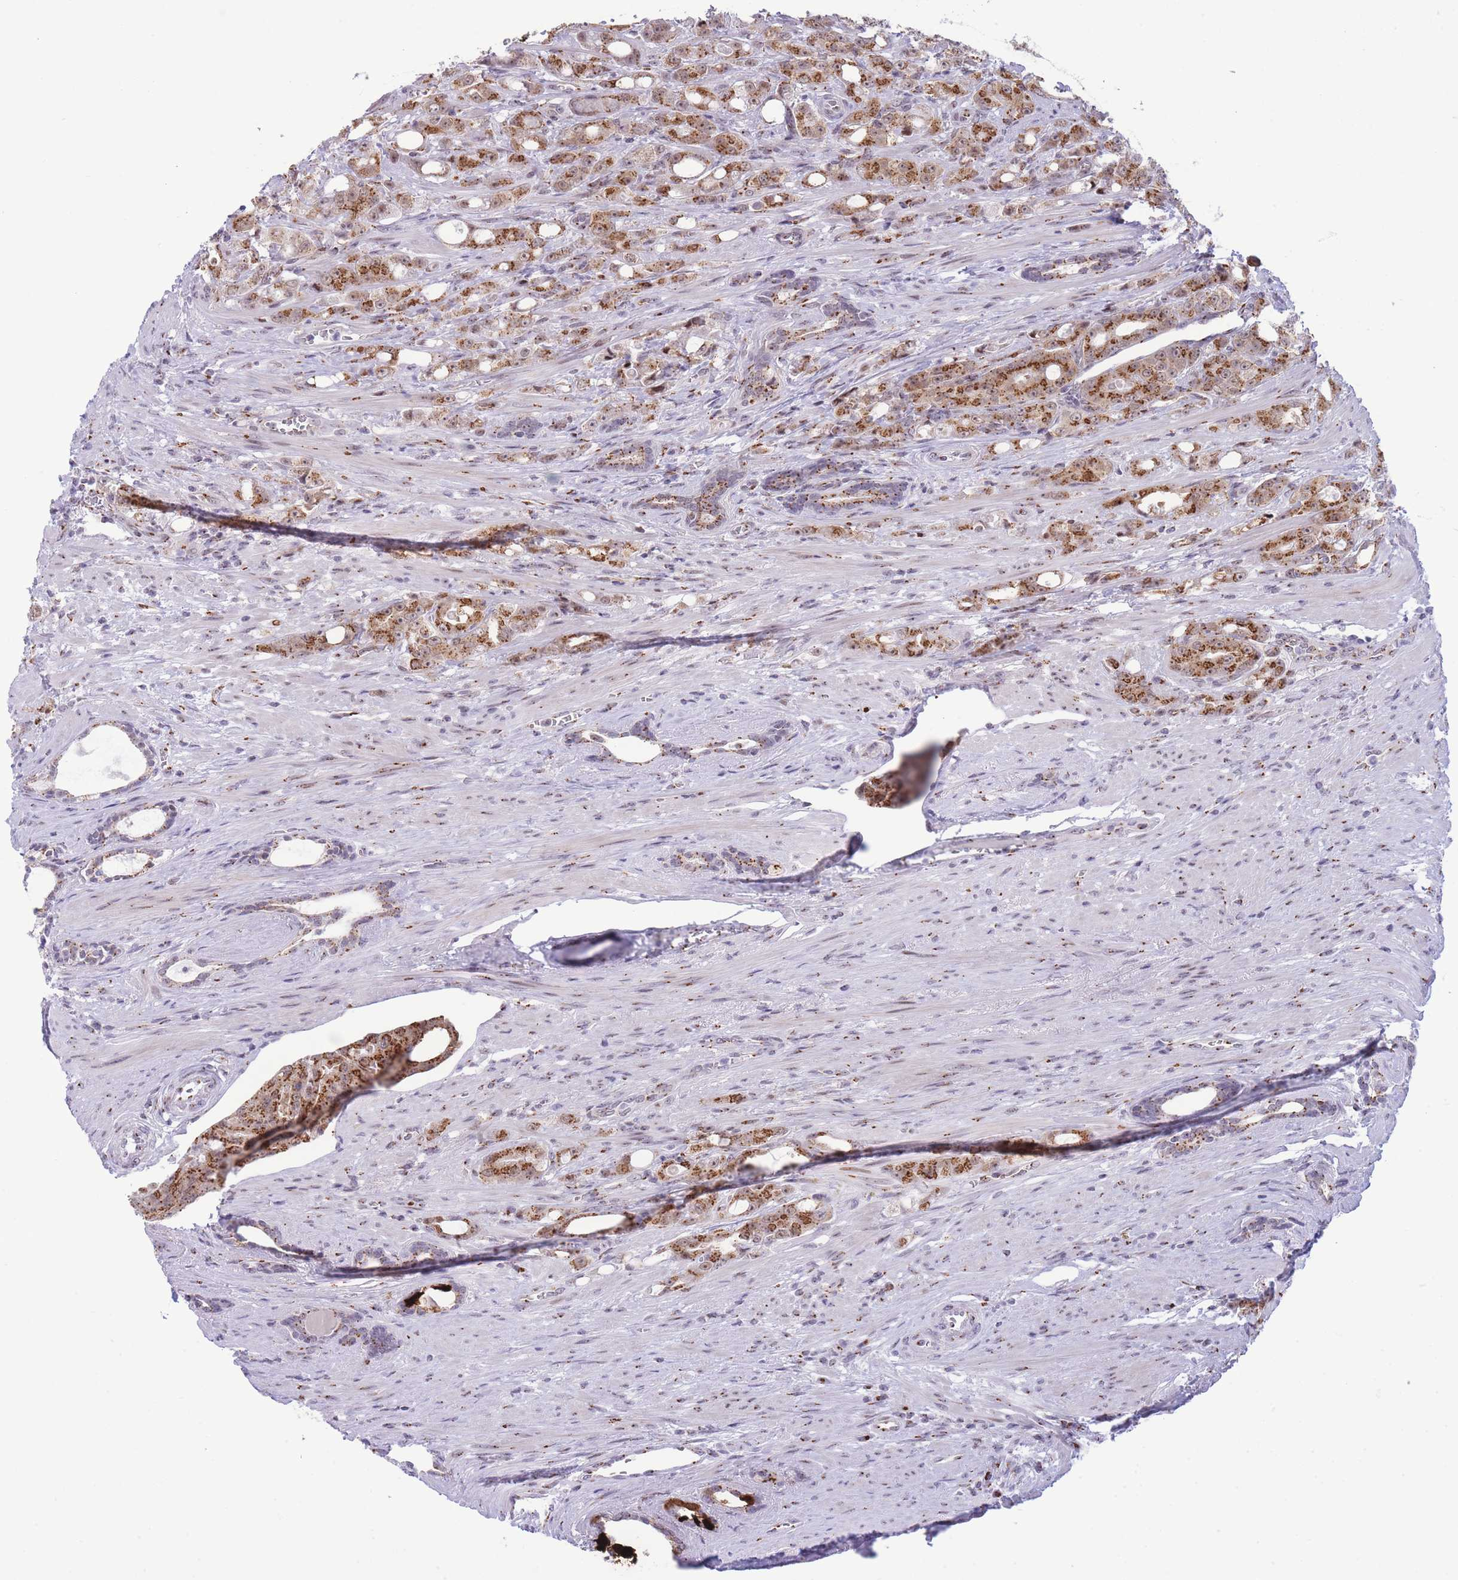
{"staining": {"intensity": "strong", "quantity": ">75%", "location": "cytoplasmic/membranous"}, "tissue": "prostate cancer", "cell_type": "Tumor cells", "image_type": "cancer", "snomed": [{"axis": "morphology", "description": "Adenocarcinoma, High grade"}, {"axis": "topography", "description": "Prostate"}], "caption": "Immunohistochemical staining of prostate cancer exhibits strong cytoplasmic/membranous protein expression in approximately >75% of tumor cells.", "gene": "INO80C", "patient": {"sex": "male", "age": 69}}